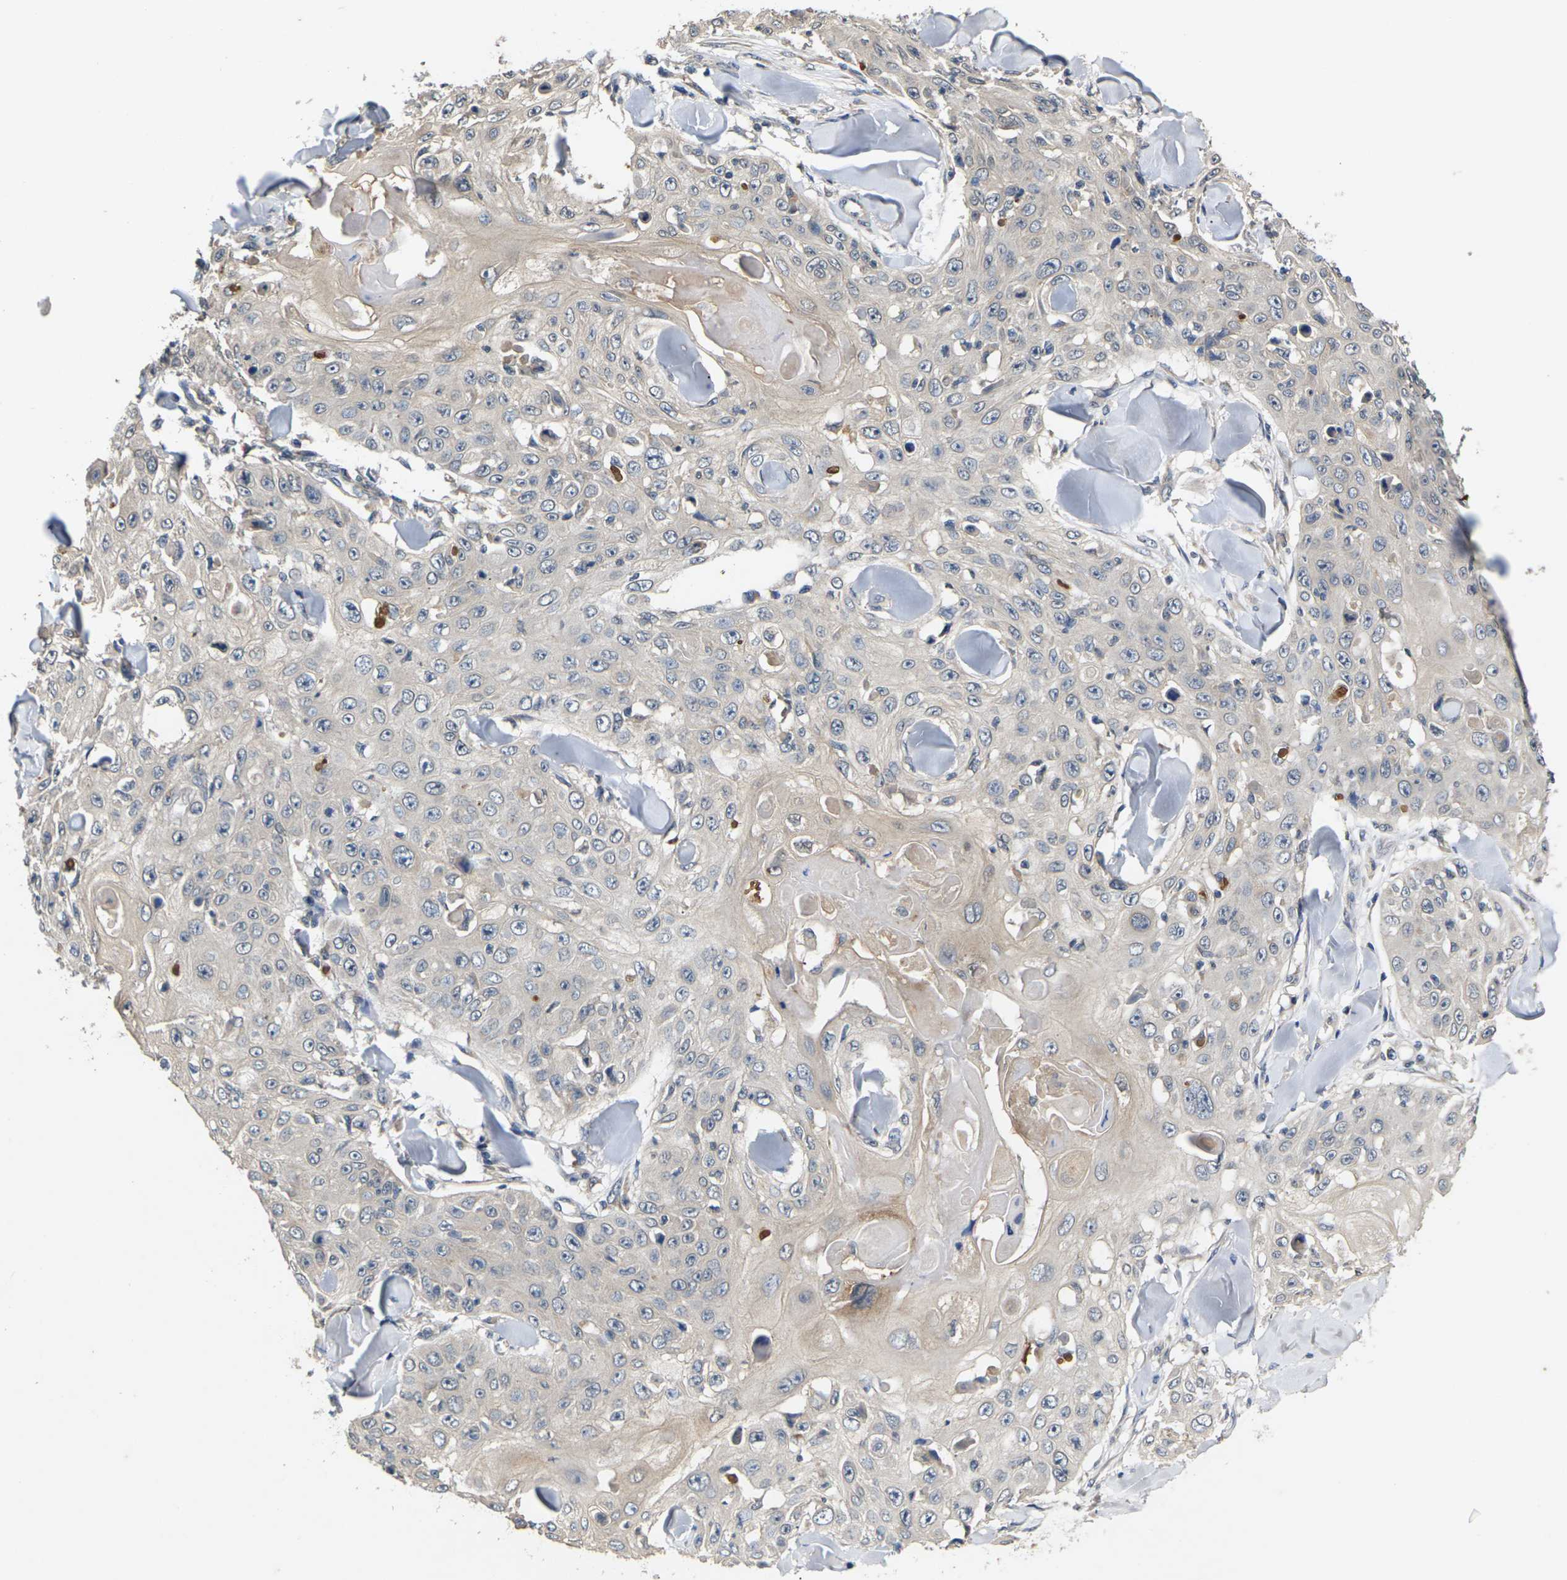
{"staining": {"intensity": "weak", "quantity": "<25%", "location": "cytoplasmic/membranous"}, "tissue": "skin cancer", "cell_type": "Tumor cells", "image_type": "cancer", "snomed": [{"axis": "morphology", "description": "Squamous cell carcinoma, NOS"}, {"axis": "topography", "description": "Skin"}], "caption": "High power microscopy micrograph of an immunohistochemistry (IHC) histopathology image of skin cancer, revealing no significant positivity in tumor cells. (Brightfield microscopy of DAB (3,3'-diaminobenzidine) immunohistochemistry at high magnification).", "gene": "SLC2A2", "patient": {"sex": "male", "age": 86}}